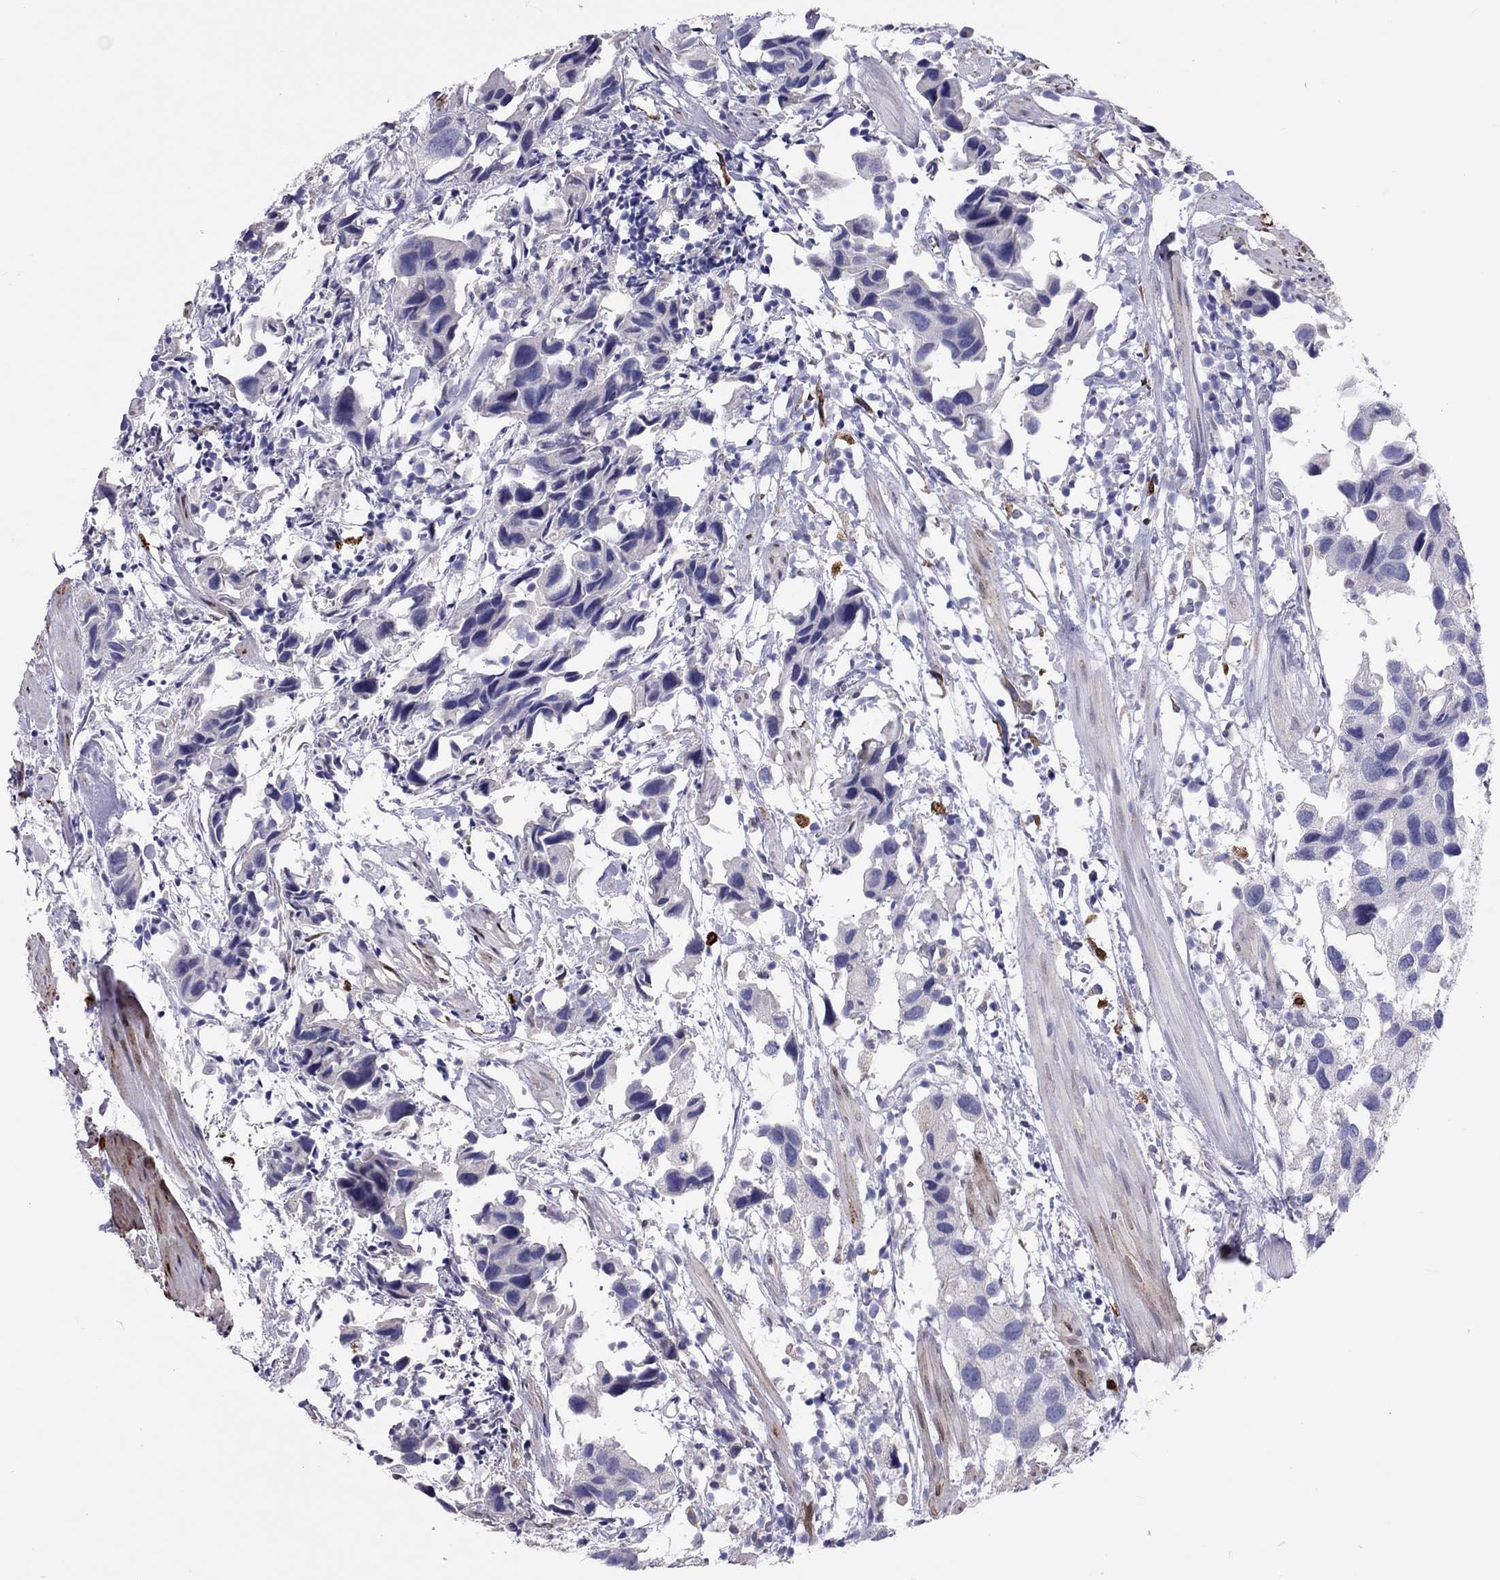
{"staining": {"intensity": "negative", "quantity": "none", "location": "none"}, "tissue": "urothelial cancer", "cell_type": "Tumor cells", "image_type": "cancer", "snomed": [{"axis": "morphology", "description": "Urothelial carcinoma, High grade"}, {"axis": "topography", "description": "Urinary bladder"}], "caption": "Immunohistochemistry micrograph of neoplastic tissue: high-grade urothelial carcinoma stained with DAB exhibits no significant protein staining in tumor cells.", "gene": "ADORA2A", "patient": {"sex": "male", "age": 79}}